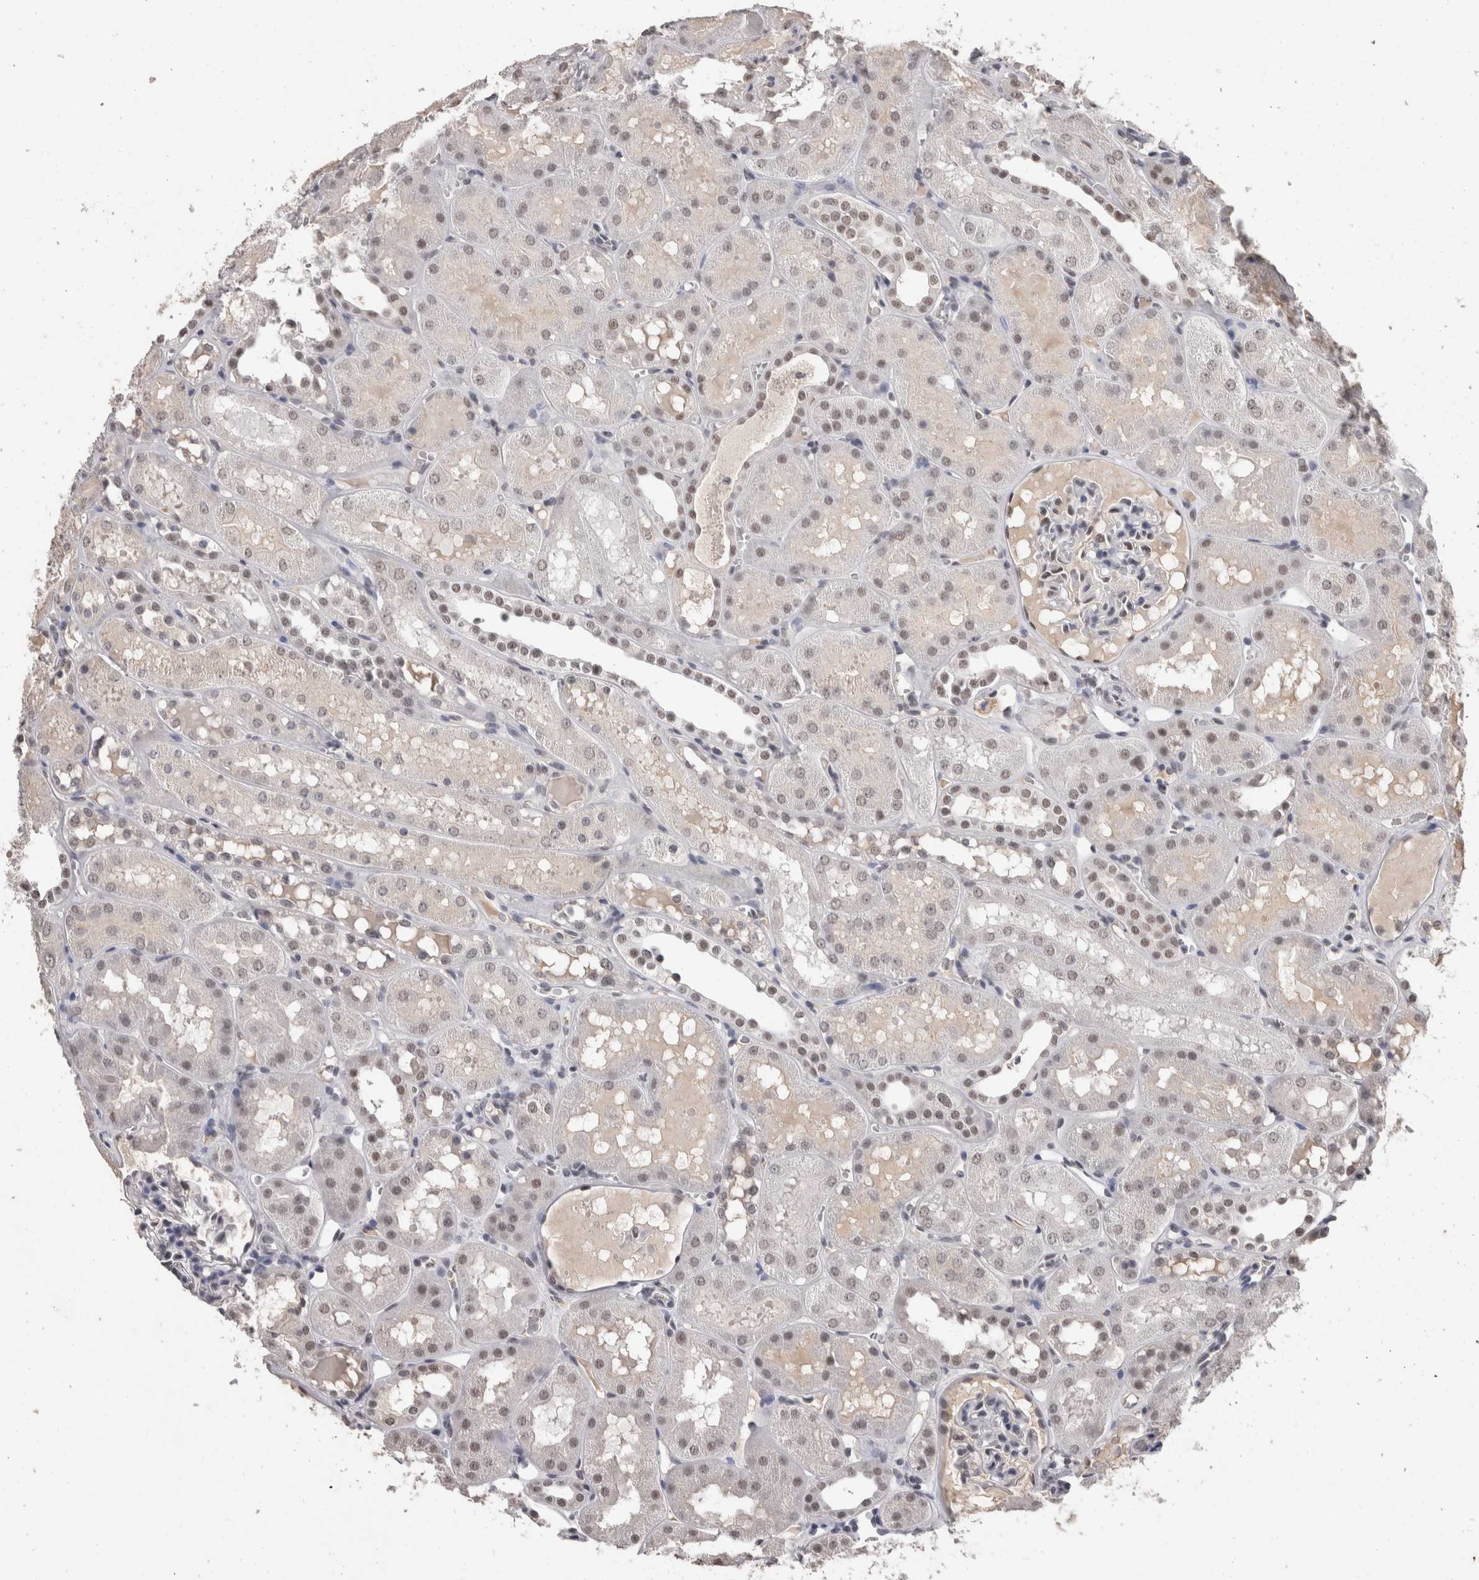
{"staining": {"intensity": "moderate", "quantity": "<25%", "location": "nuclear"}, "tissue": "kidney", "cell_type": "Cells in glomeruli", "image_type": "normal", "snomed": [{"axis": "morphology", "description": "Normal tissue, NOS"}, {"axis": "topography", "description": "Kidney"}, {"axis": "topography", "description": "Urinary bladder"}], "caption": "Immunohistochemical staining of normal kidney exhibits moderate nuclear protein staining in approximately <25% of cells in glomeruli. The staining was performed using DAB (3,3'-diaminobenzidine), with brown indicating positive protein expression. Nuclei are stained blue with hematoxylin.", "gene": "DDX17", "patient": {"sex": "male", "age": 16}}